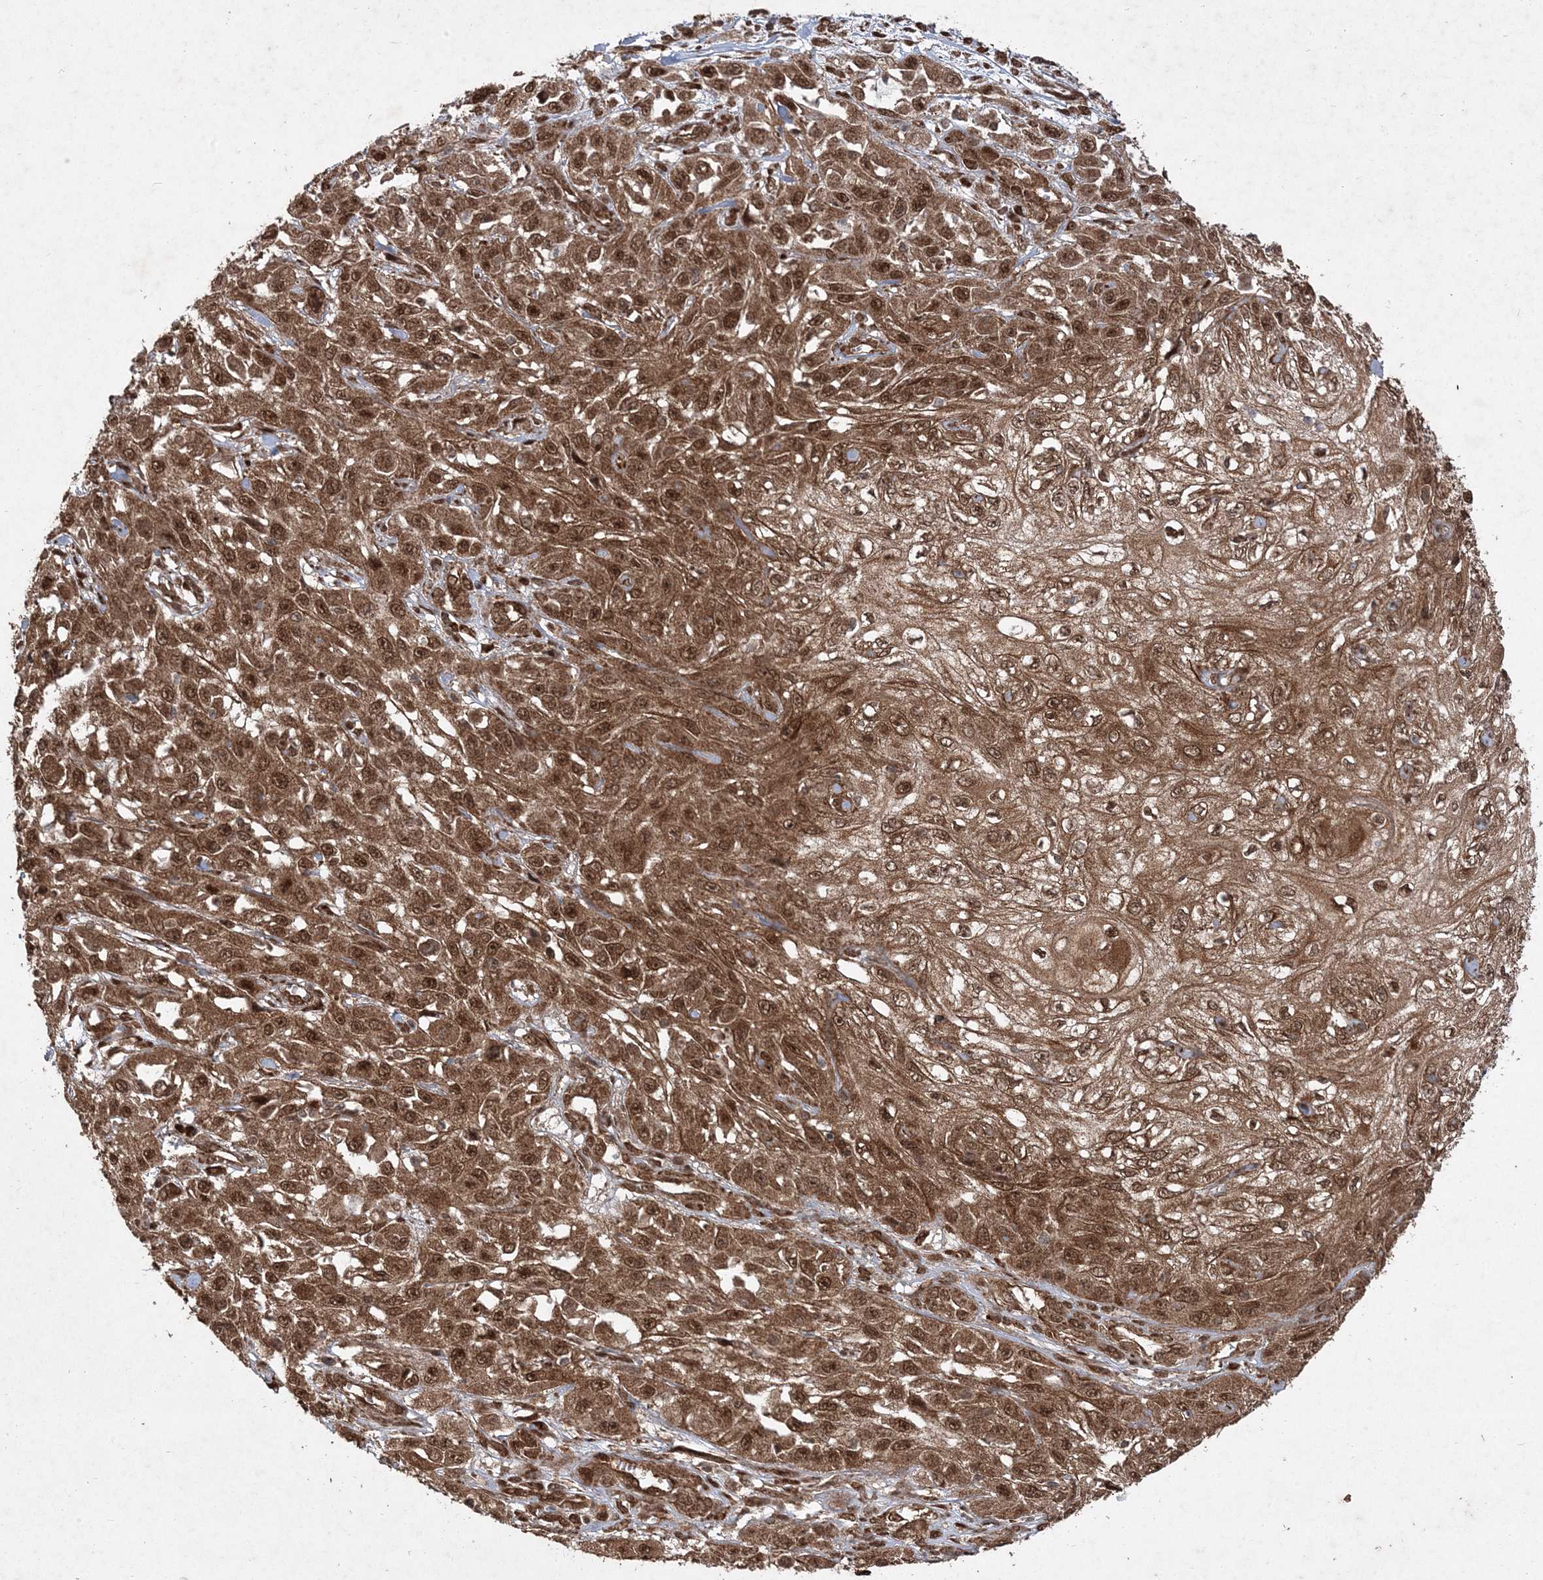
{"staining": {"intensity": "moderate", "quantity": ">75%", "location": "cytoplasmic/membranous,nuclear"}, "tissue": "skin cancer", "cell_type": "Tumor cells", "image_type": "cancer", "snomed": [{"axis": "morphology", "description": "Squamous cell carcinoma, NOS"}, {"axis": "morphology", "description": "Squamous cell carcinoma, metastatic, NOS"}, {"axis": "topography", "description": "Skin"}, {"axis": "topography", "description": "Lymph node"}], "caption": "The micrograph exhibits a brown stain indicating the presence of a protein in the cytoplasmic/membranous and nuclear of tumor cells in skin cancer (metastatic squamous cell carcinoma). The protein is shown in brown color, while the nuclei are stained blue.", "gene": "PLEKHM2", "patient": {"sex": "male", "age": 75}}